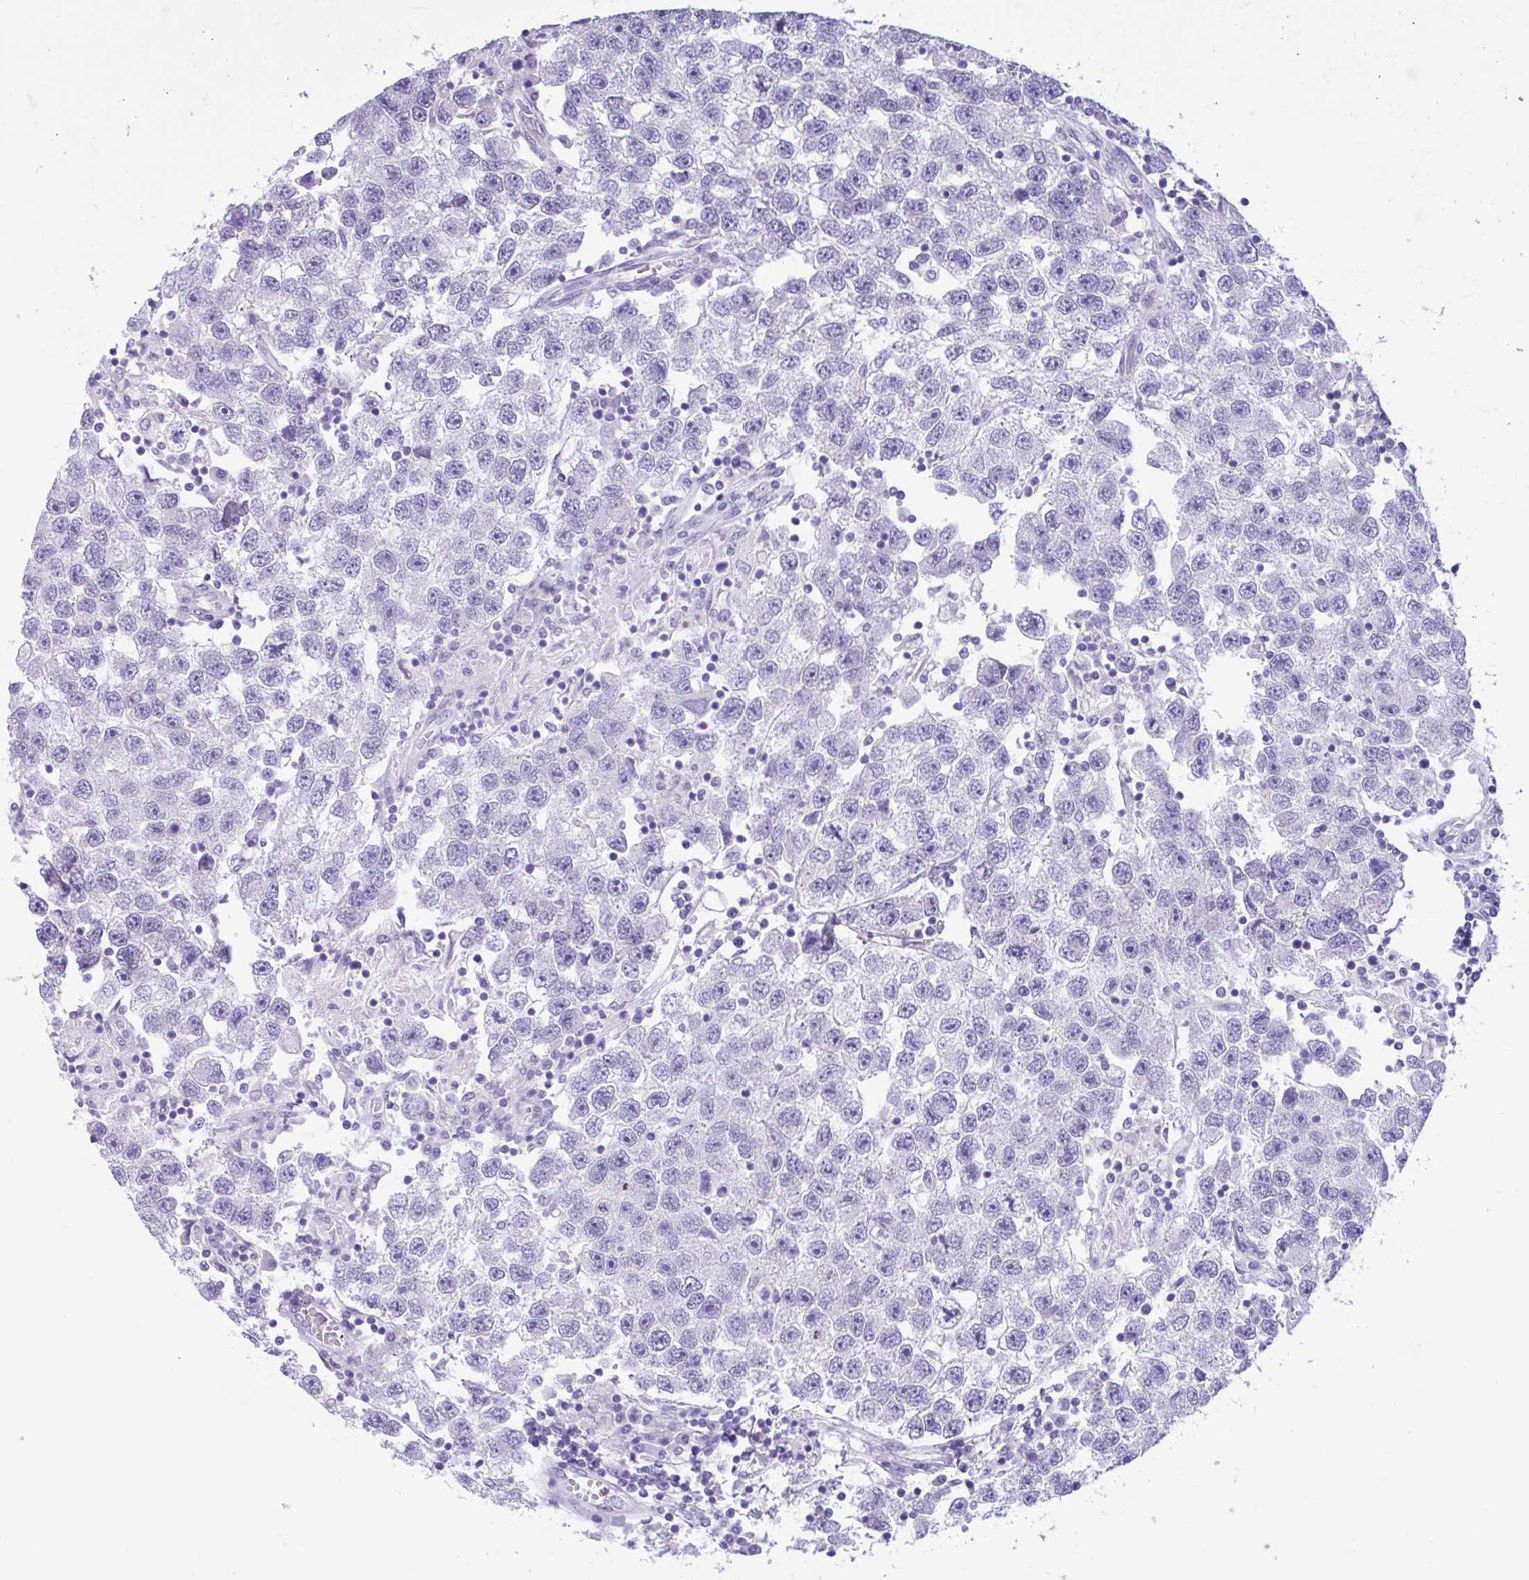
{"staining": {"intensity": "negative", "quantity": "none", "location": "none"}, "tissue": "testis cancer", "cell_type": "Tumor cells", "image_type": "cancer", "snomed": [{"axis": "morphology", "description": "Seminoma, NOS"}, {"axis": "topography", "description": "Testis"}], "caption": "This micrograph is of testis seminoma stained with IHC to label a protein in brown with the nuclei are counter-stained blue. There is no staining in tumor cells.", "gene": "OR4N4", "patient": {"sex": "male", "age": 26}}